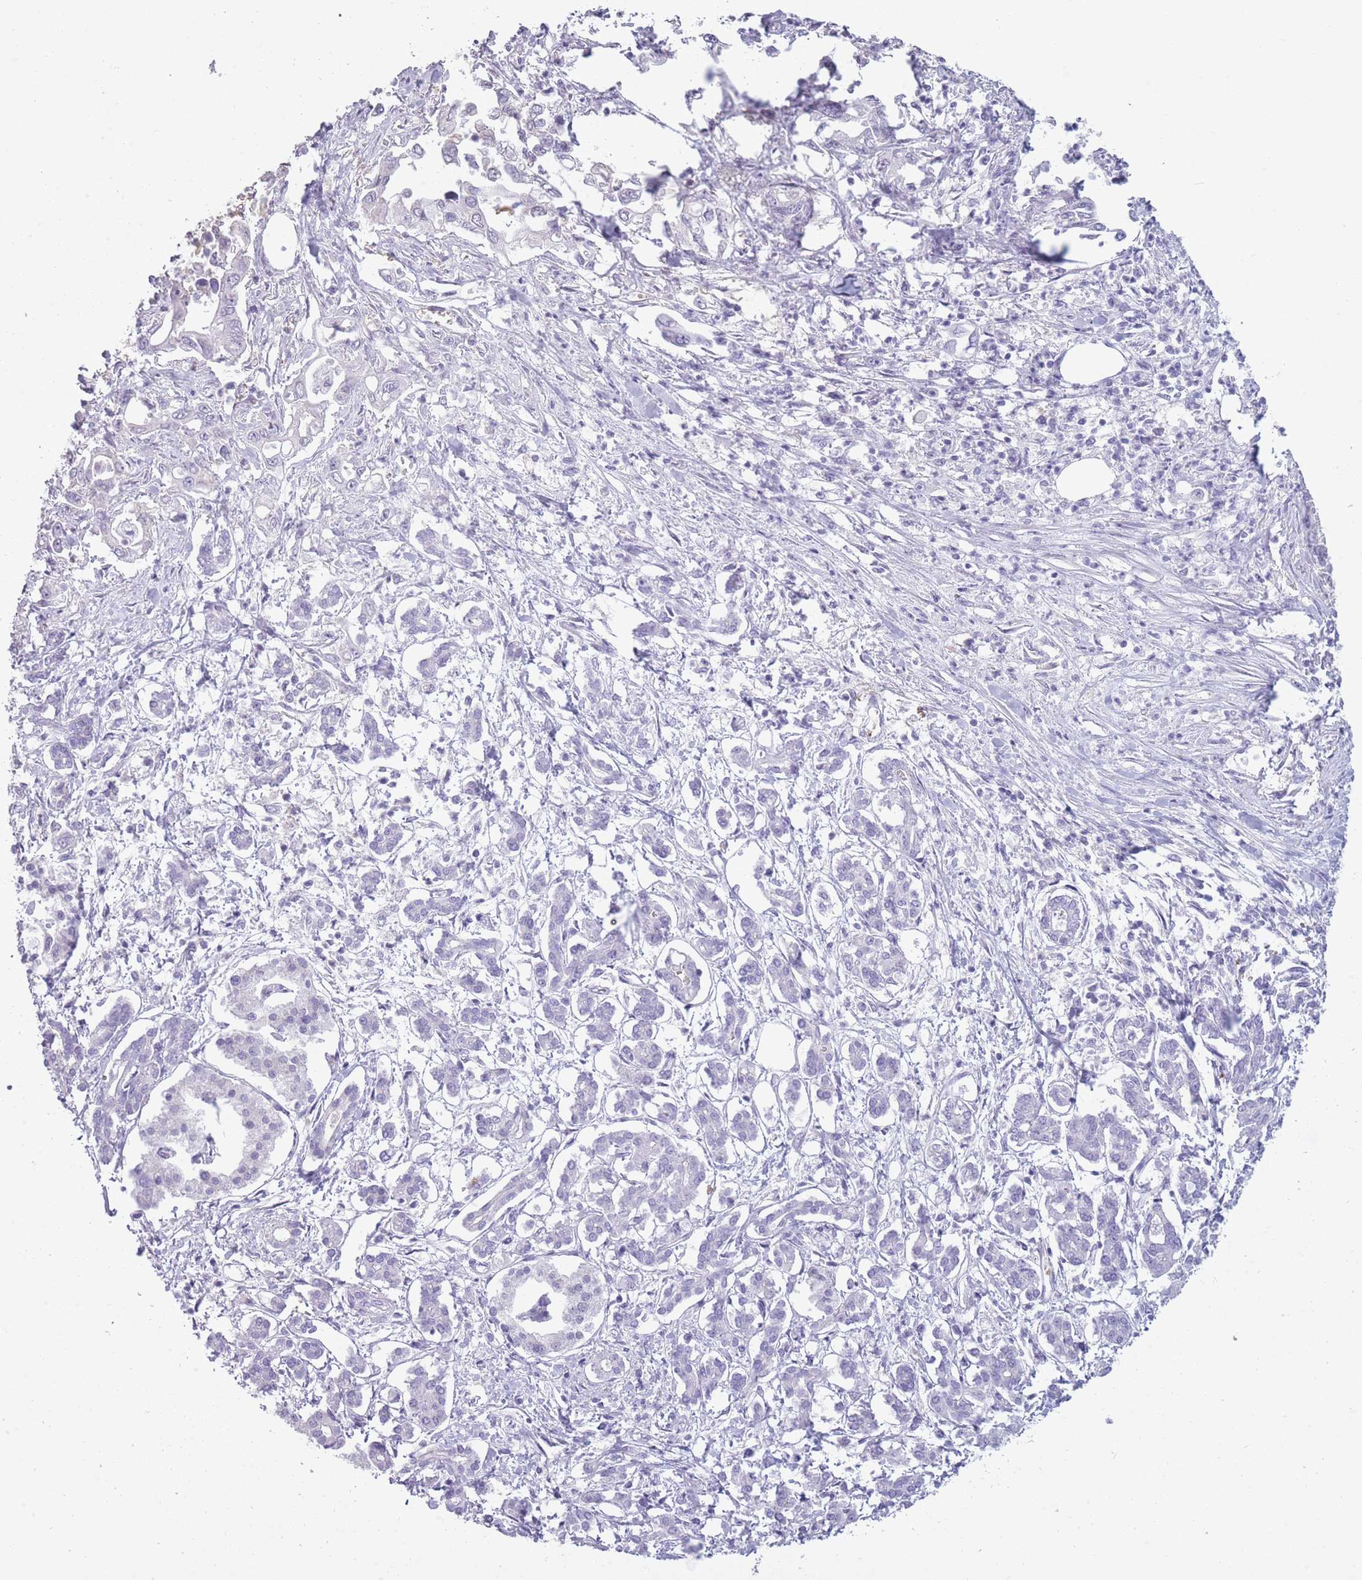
{"staining": {"intensity": "negative", "quantity": "none", "location": "none"}, "tissue": "pancreatic cancer", "cell_type": "Tumor cells", "image_type": "cancer", "snomed": [{"axis": "morphology", "description": "Adenocarcinoma, NOS"}, {"axis": "topography", "description": "Pancreas"}], "caption": "A high-resolution image shows immunohistochemistry staining of adenocarcinoma (pancreatic), which shows no significant positivity in tumor cells.", "gene": "OR7C1", "patient": {"sex": "male", "age": 61}}